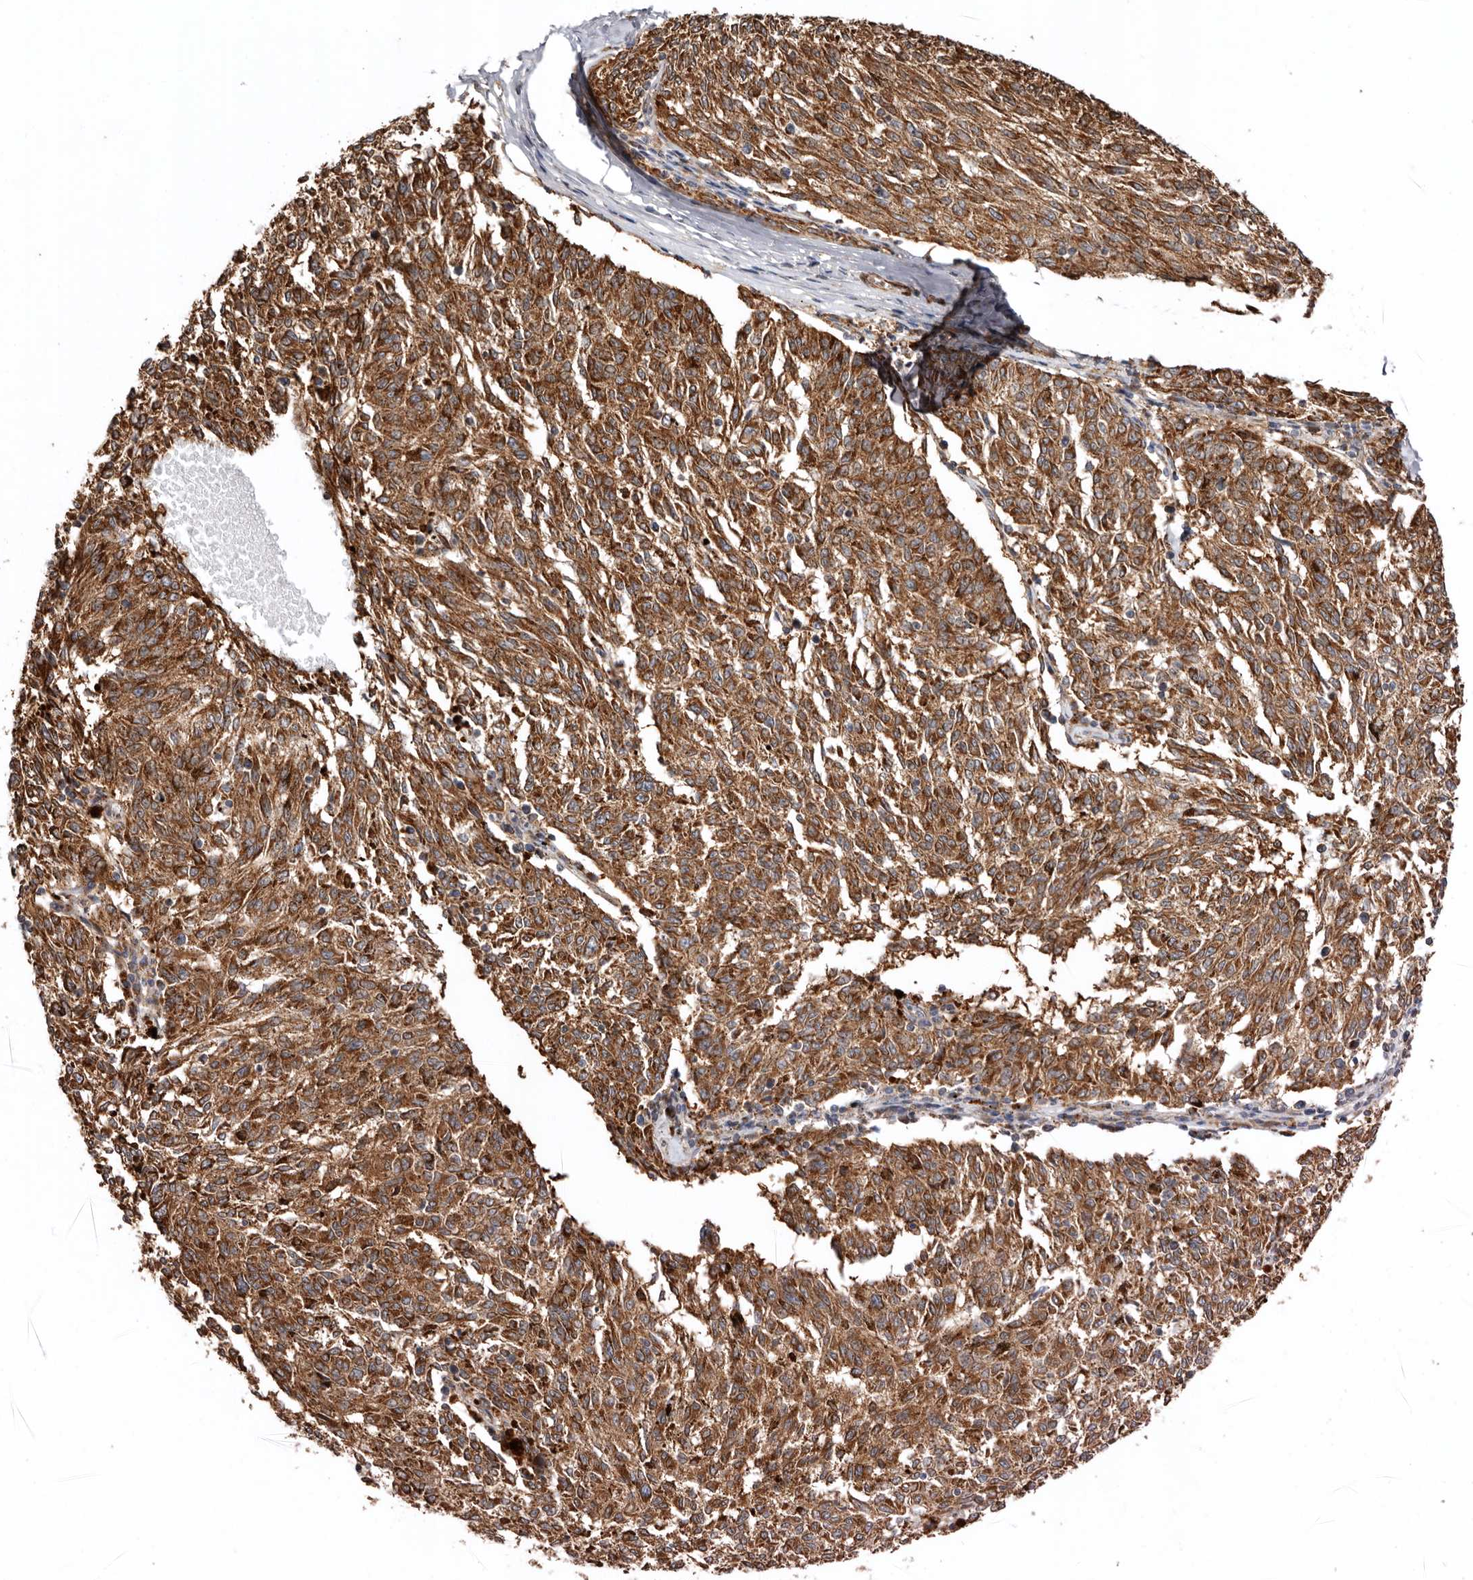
{"staining": {"intensity": "strong", "quantity": ">75%", "location": "cytoplasmic/membranous"}, "tissue": "melanoma", "cell_type": "Tumor cells", "image_type": "cancer", "snomed": [{"axis": "morphology", "description": "Malignant melanoma, NOS"}, {"axis": "topography", "description": "Skin"}], "caption": "A brown stain highlights strong cytoplasmic/membranous staining of a protein in melanoma tumor cells. (DAB IHC, brown staining for protein, blue staining for nuclei).", "gene": "PROKR1", "patient": {"sex": "female", "age": 72}}